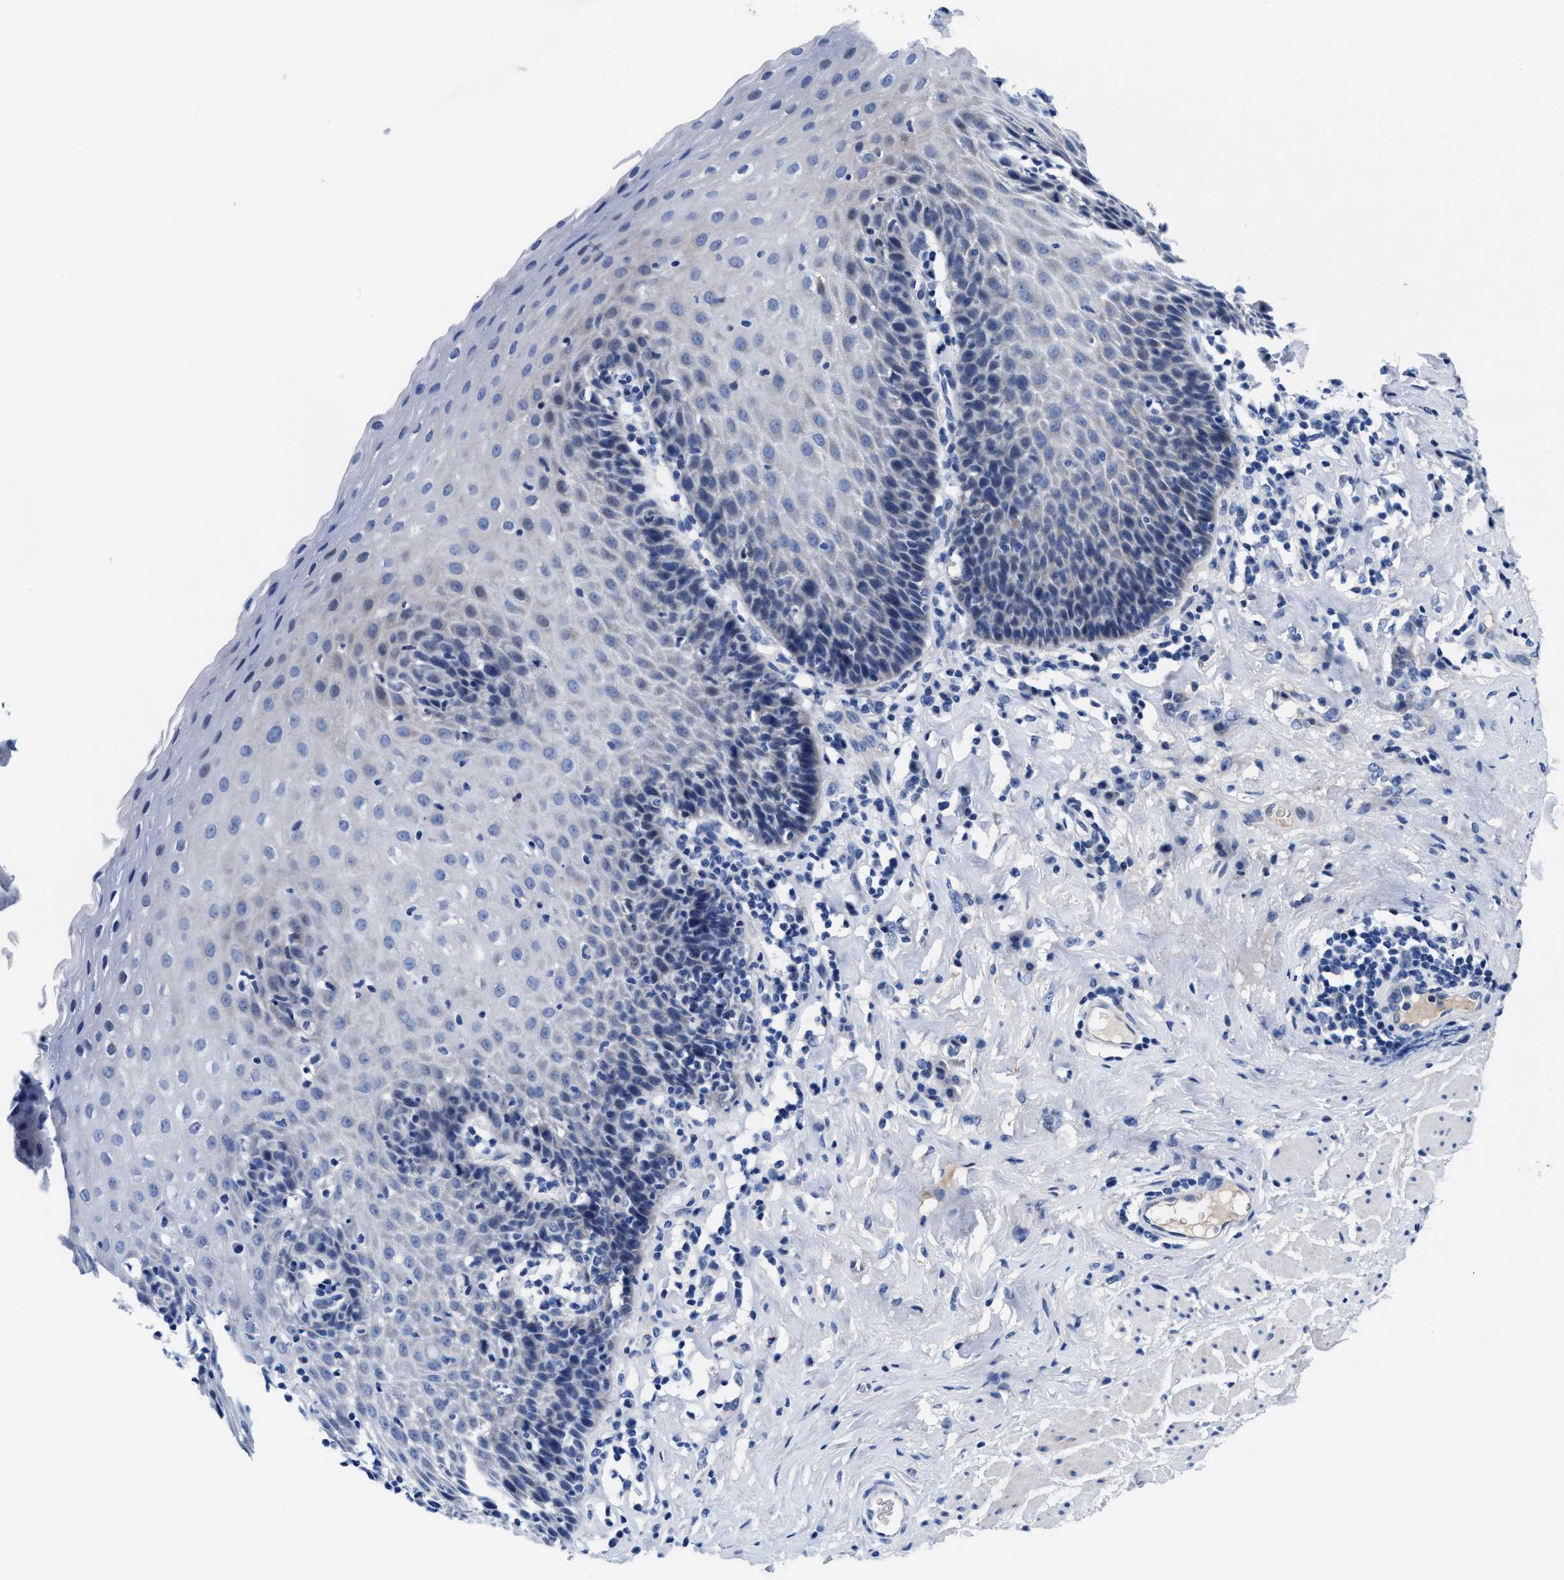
{"staining": {"intensity": "negative", "quantity": "none", "location": "none"}, "tissue": "esophagus", "cell_type": "Squamous epithelial cells", "image_type": "normal", "snomed": [{"axis": "morphology", "description": "Normal tissue, NOS"}, {"axis": "topography", "description": "Esophagus"}], "caption": "Human esophagus stained for a protein using immunohistochemistry (IHC) shows no positivity in squamous epithelial cells.", "gene": "DHRS13", "patient": {"sex": "female", "age": 61}}